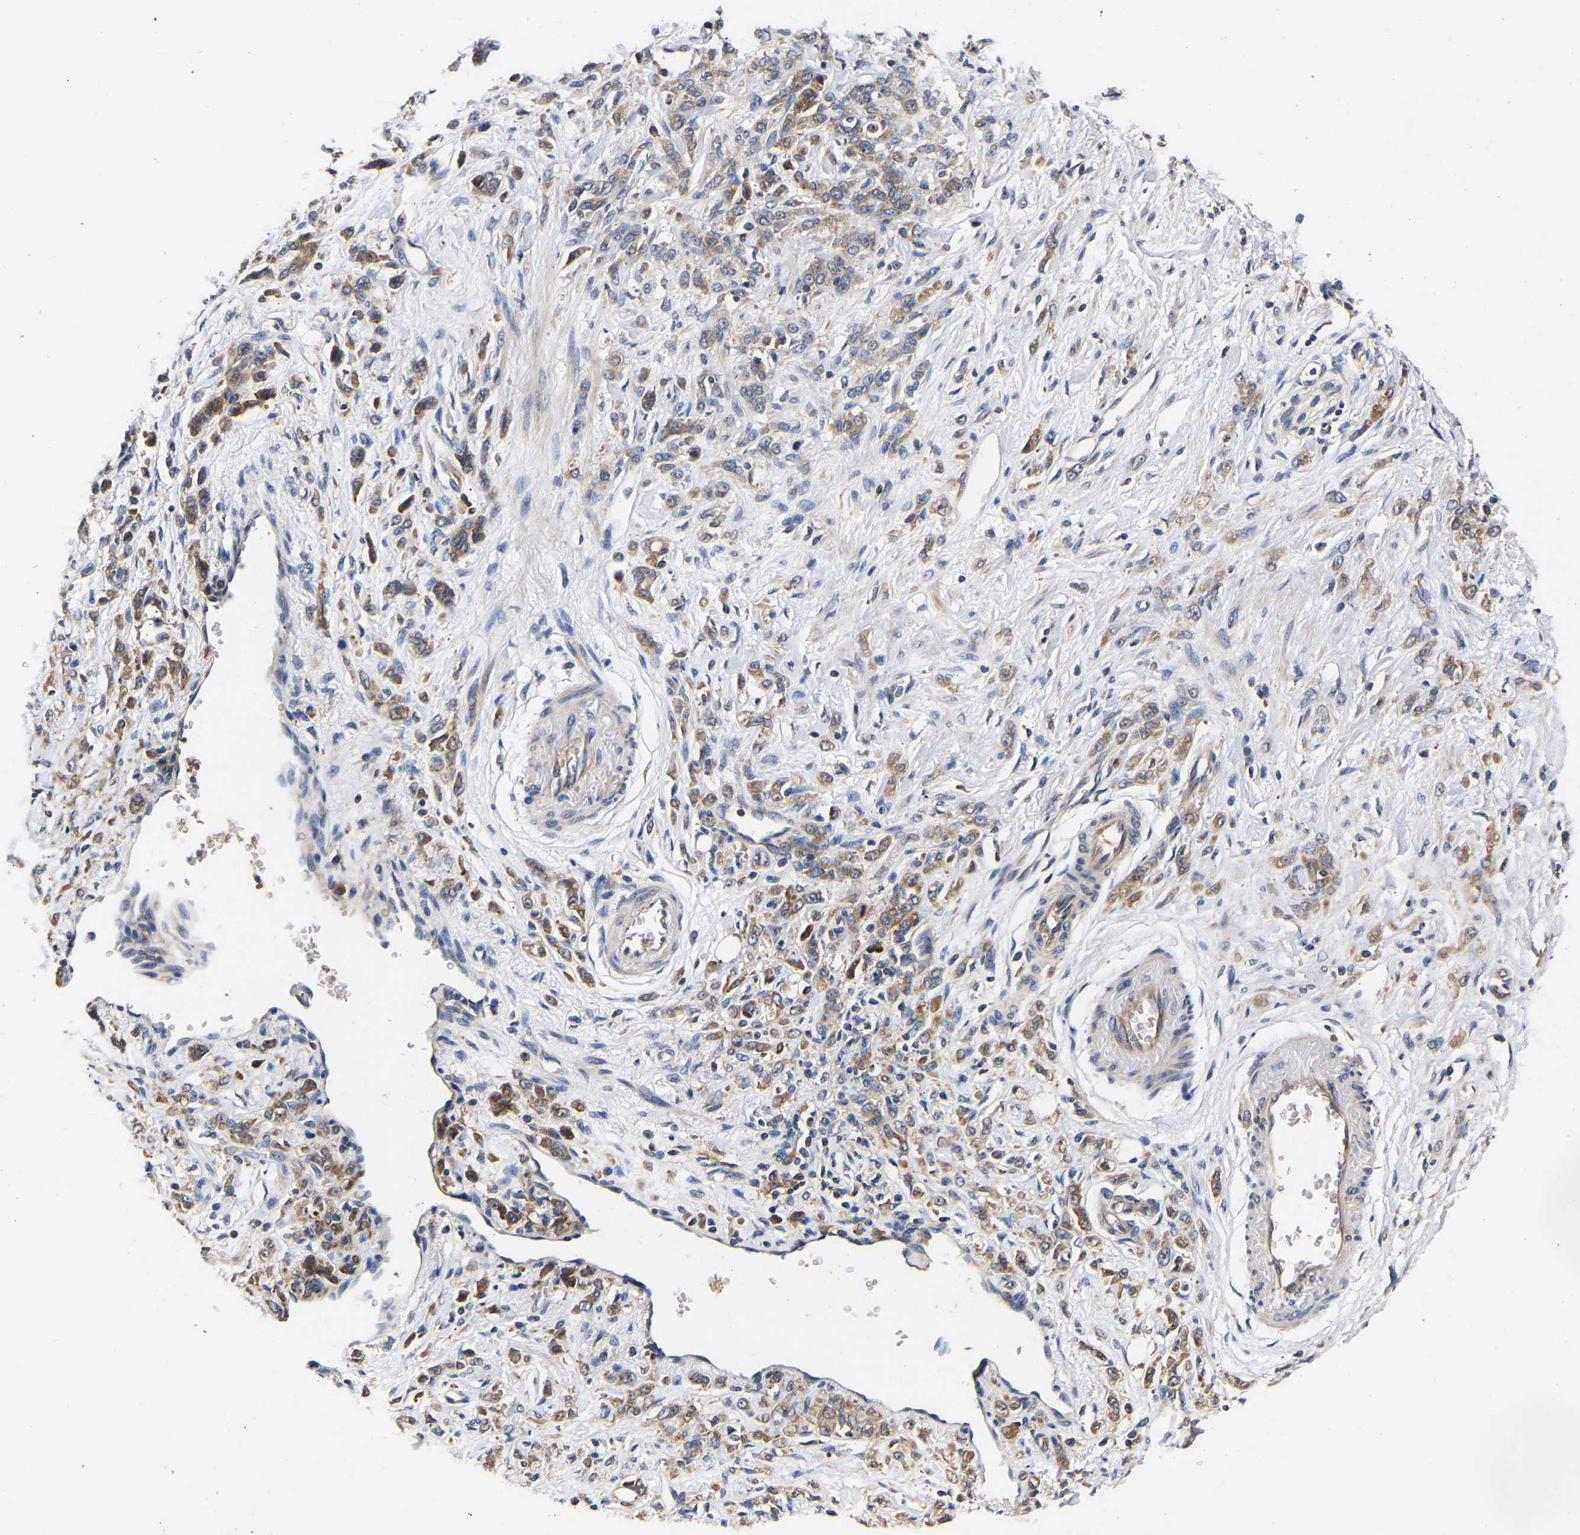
{"staining": {"intensity": "weak", "quantity": ">75%", "location": "cytoplasmic/membranous"}, "tissue": "stomach cancer", "cell_type": "Tumor cells", "image_type": "cancer", "snomed": [{"axis": "morphology", "description": "Normal tissue, NOS"}, {"axis": "morphology", "description": "Adenocarcinoma, NOS"}, {"axis": "topography", "description": "Stomach"}], "caption": "This photomicrograph exhibits immunohistochemistry staining of human stomach cancer, with low weak cytoplasmic/membranous positivity in about >75% of tumor cells.", "gene": "LRBA", "patient": {"sex": "male", "age": 82}}